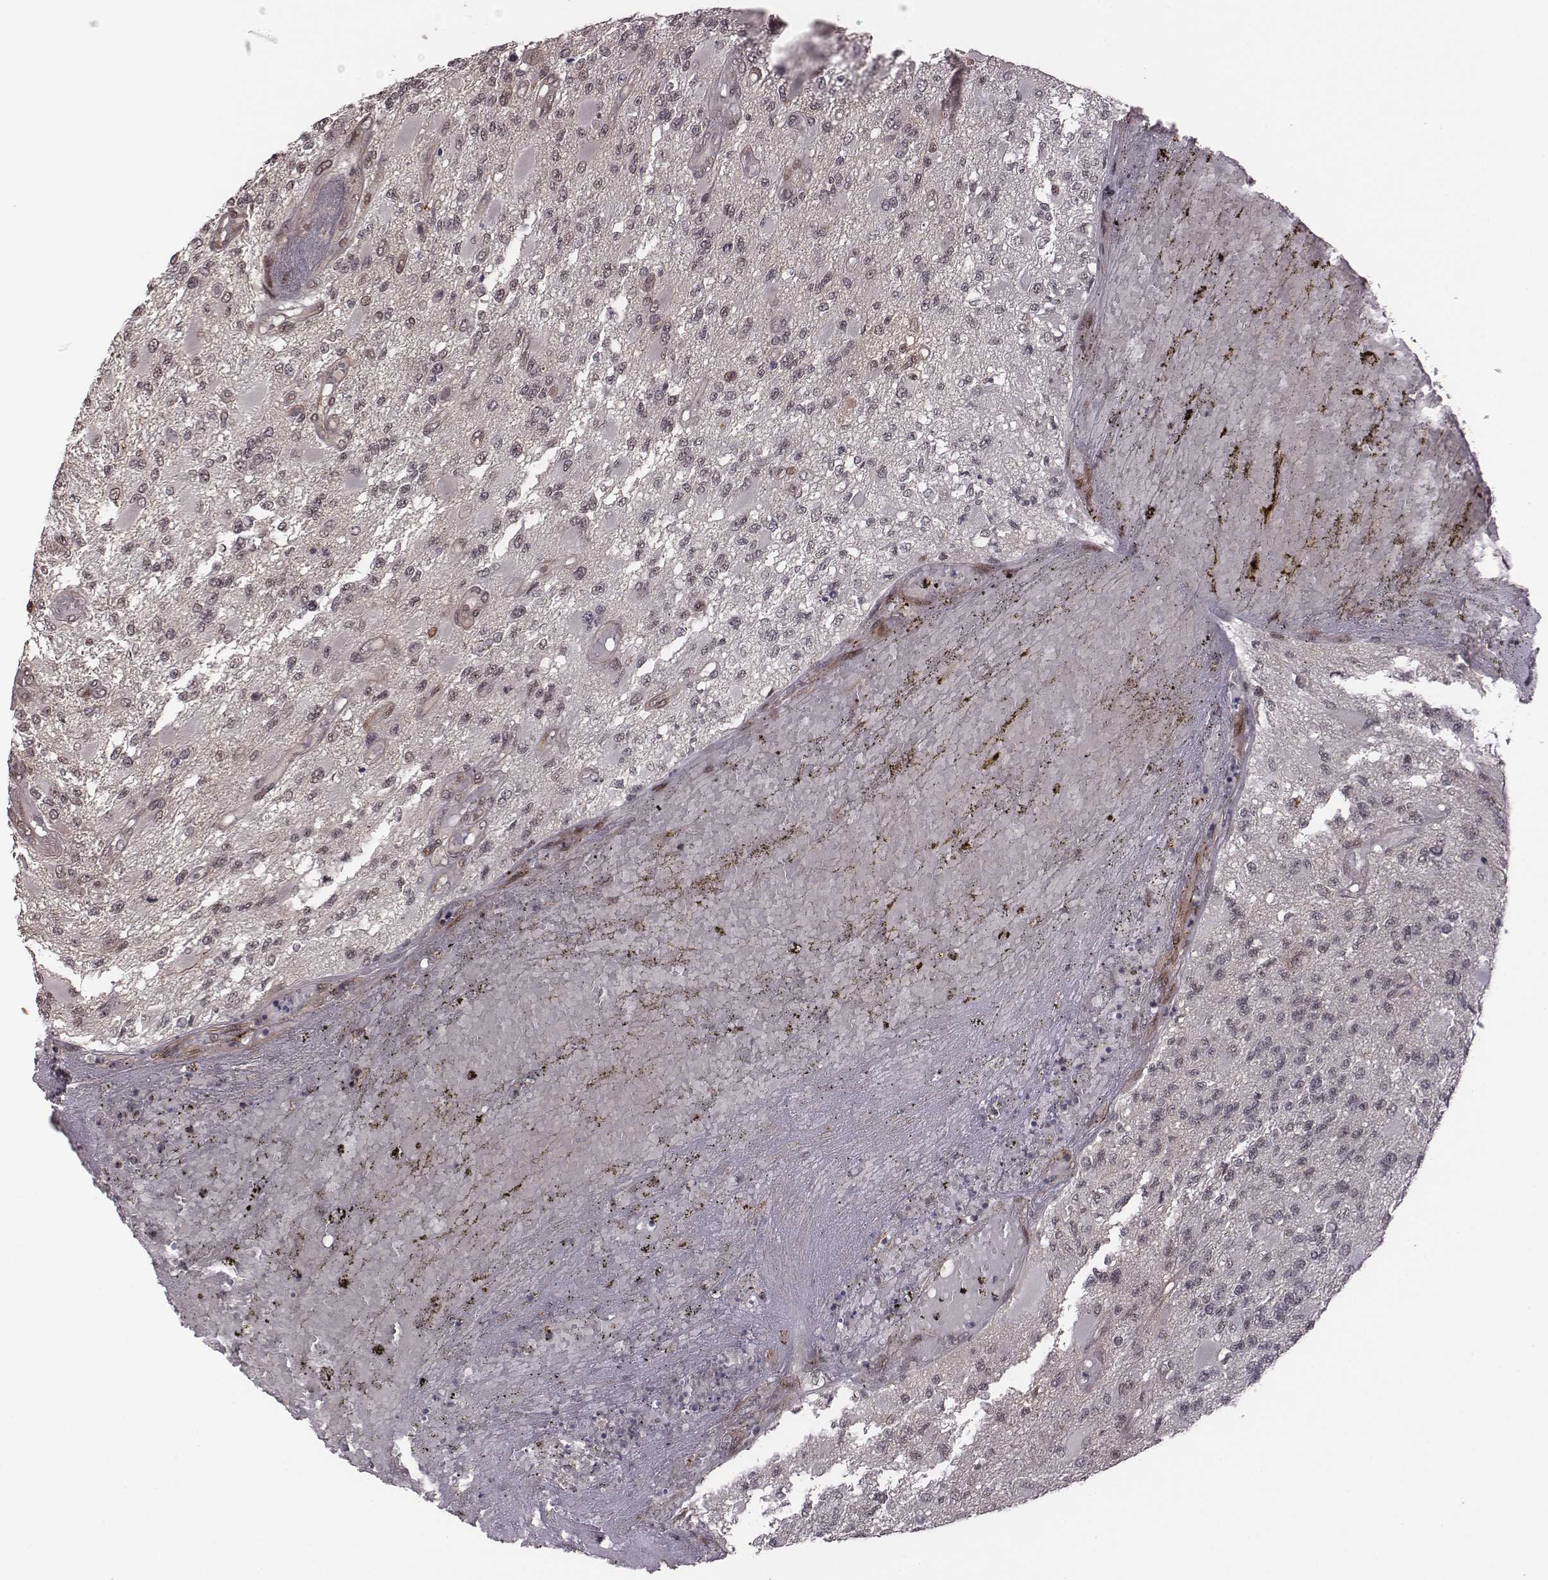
{"staining": {"intensity": "negative", "quantity": "none", "location": "none"}, "tissue": "glioma", "cell_type": "Tumor cells", "image_type": "cancer", "snomed": [{"axis": "morphology", "description": "Glioma, malignant, High grade"}, {"axis": "topography", "description": "Brain"}], "caption": "Glioma stained for a protein using IHC demonstrates no expression tumor cells.", "gene": "RPL3", "patient": {"sex": "female", "age": 63}}